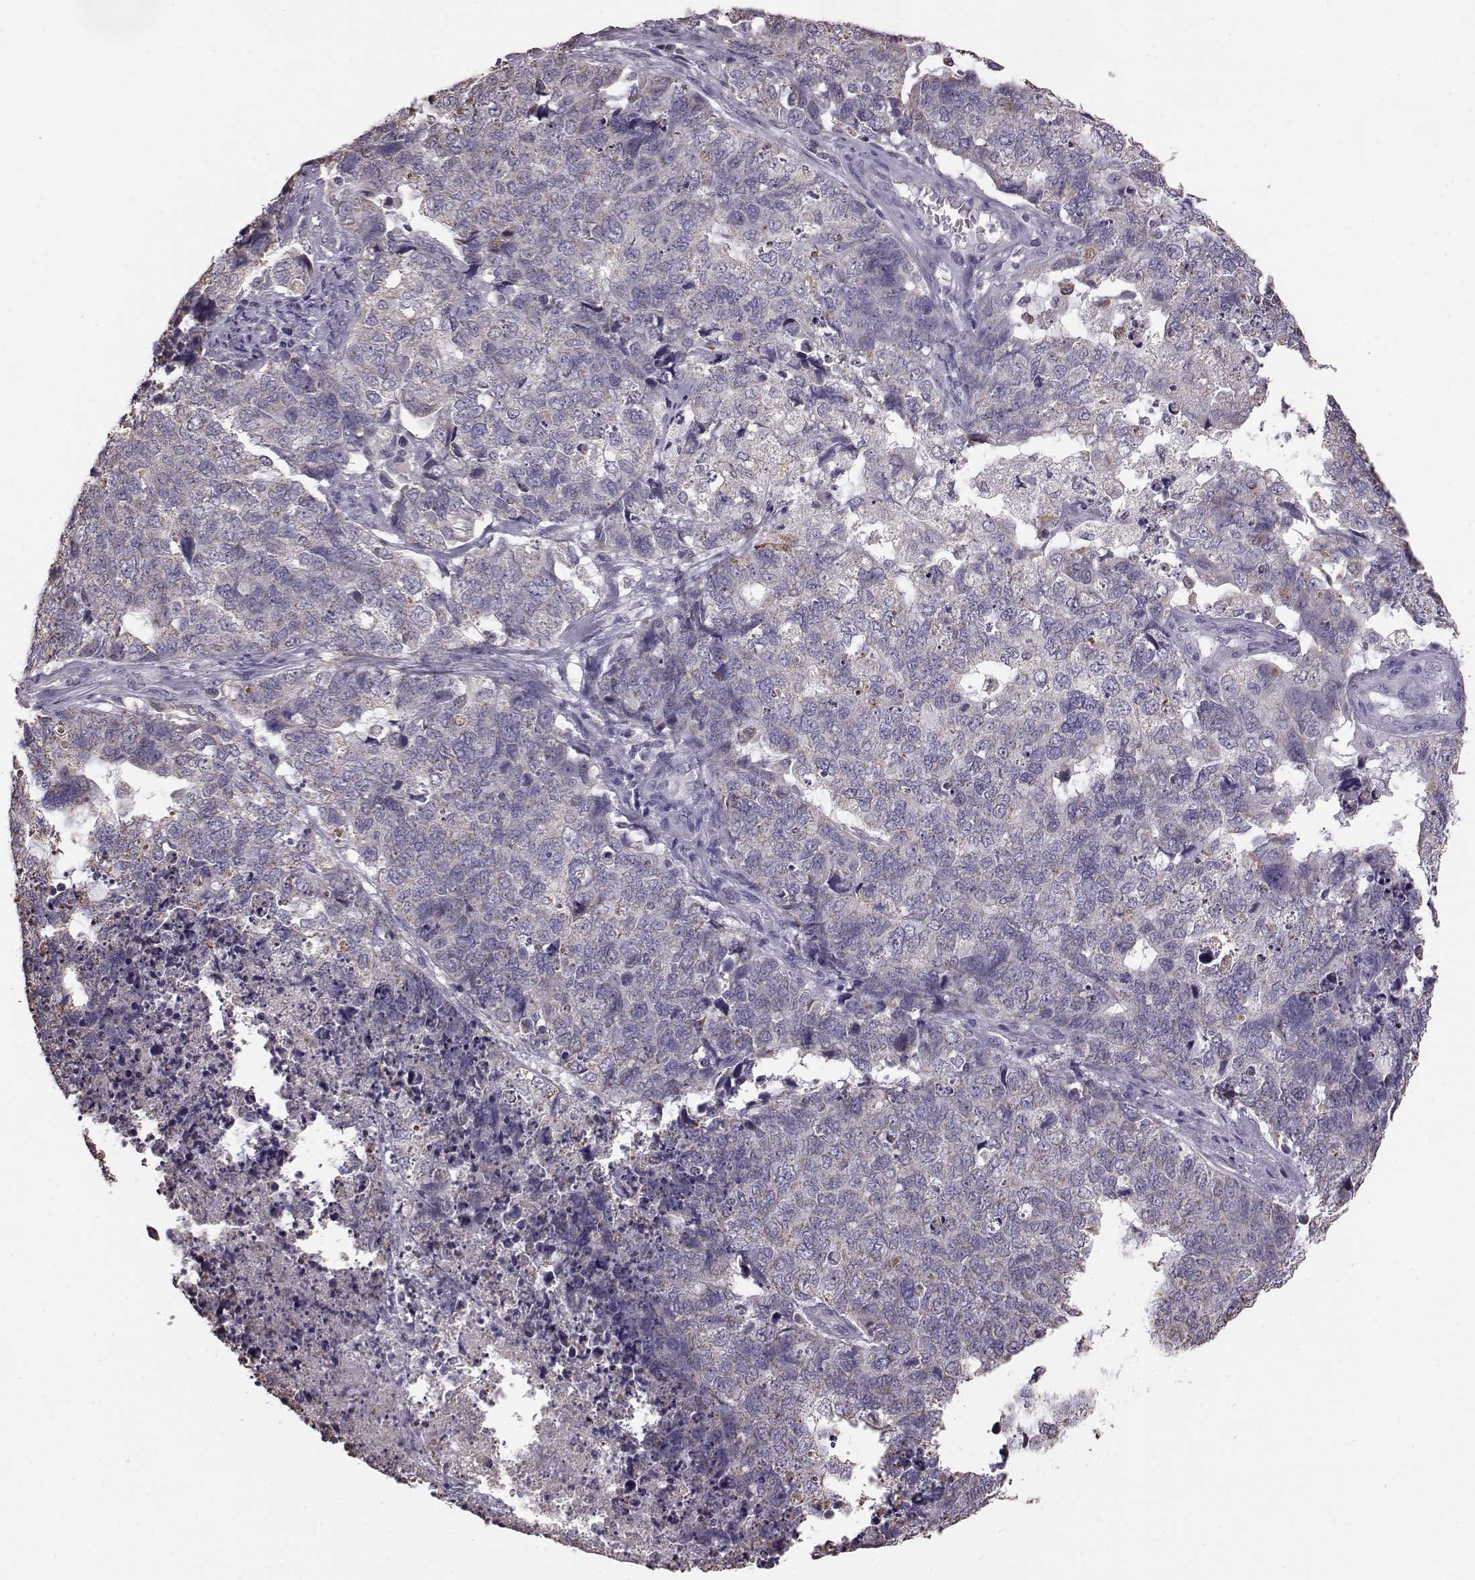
{"staining": {"intensity": "negative", "quantity": "none", "location": "none"}, "tissue": "cervical cancer", "cell_type": "Tumor cells", "image_type": "cancer", "snomed": [{"axis": "morphology", "description": "Squamous cell carcinoma, NOS"}, {"axis": "topography", "description": "Cervix"}], "caption": "A high-resolution photomicrograph shows immunohistochemistry staining of squamous cell carcinoma (cervical), which reveals no significant staining in tumor cells.", "gene": "ALDH3A1", "patient": {"sex": "female", "age": 63}}